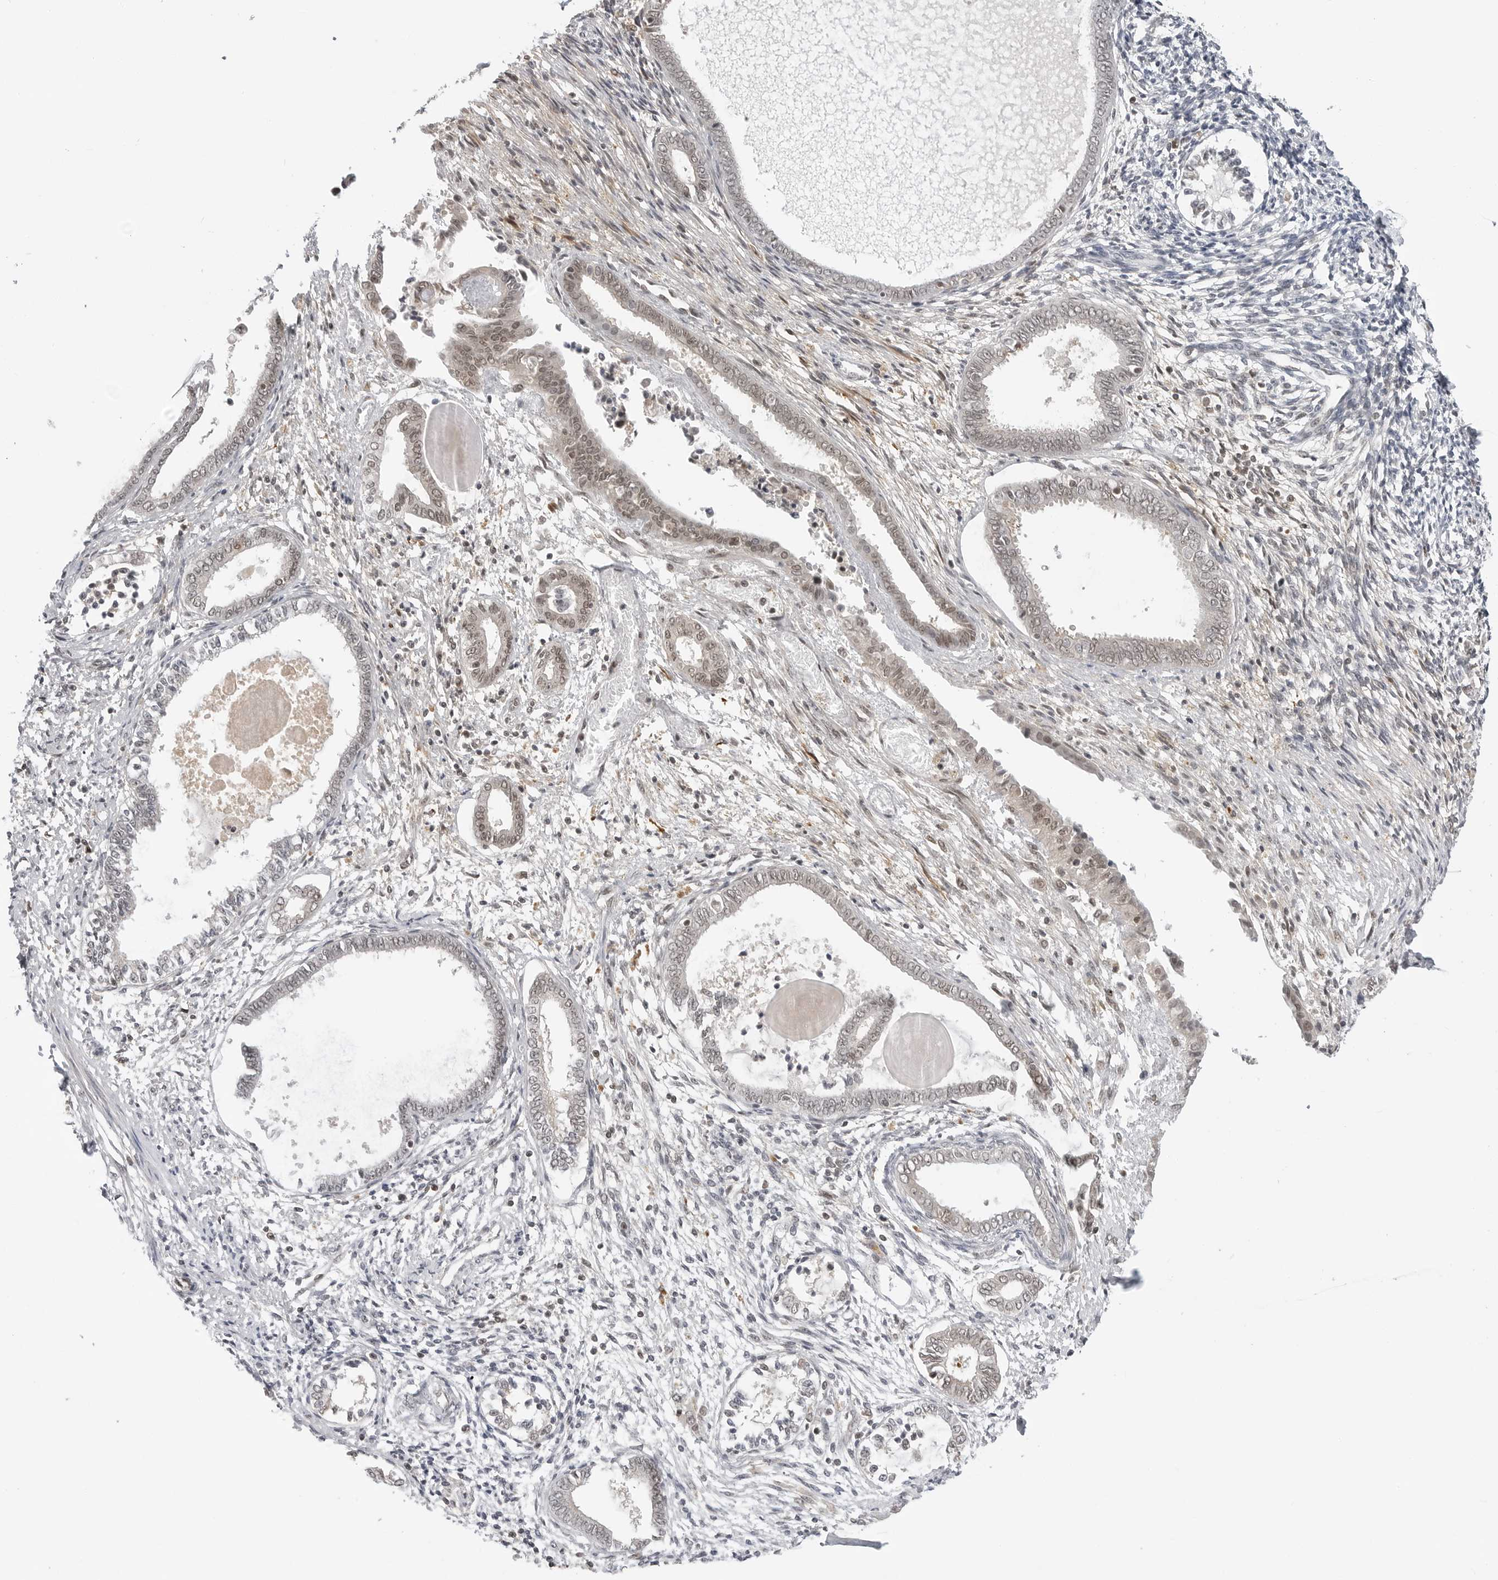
{"staining": {"intensity": "negative", "quantity": "none", "location": "none"}, "tissue": "endometrium", "cell_type": "Cells in endometrial stroma", "image_type": "normal", "snomed": [{"axis": "morphology", "description": "Normal tissue, NOS"}, {"axis": "topography", "description": "Endometrium"}], "caption": "High power microscopy micrograph of an IHC image of benign endometrium, revealing no significant staining in cells in endometrial stroma.", "gene": "C8orf33", "patient": {"sex": "female", "age": 56}}